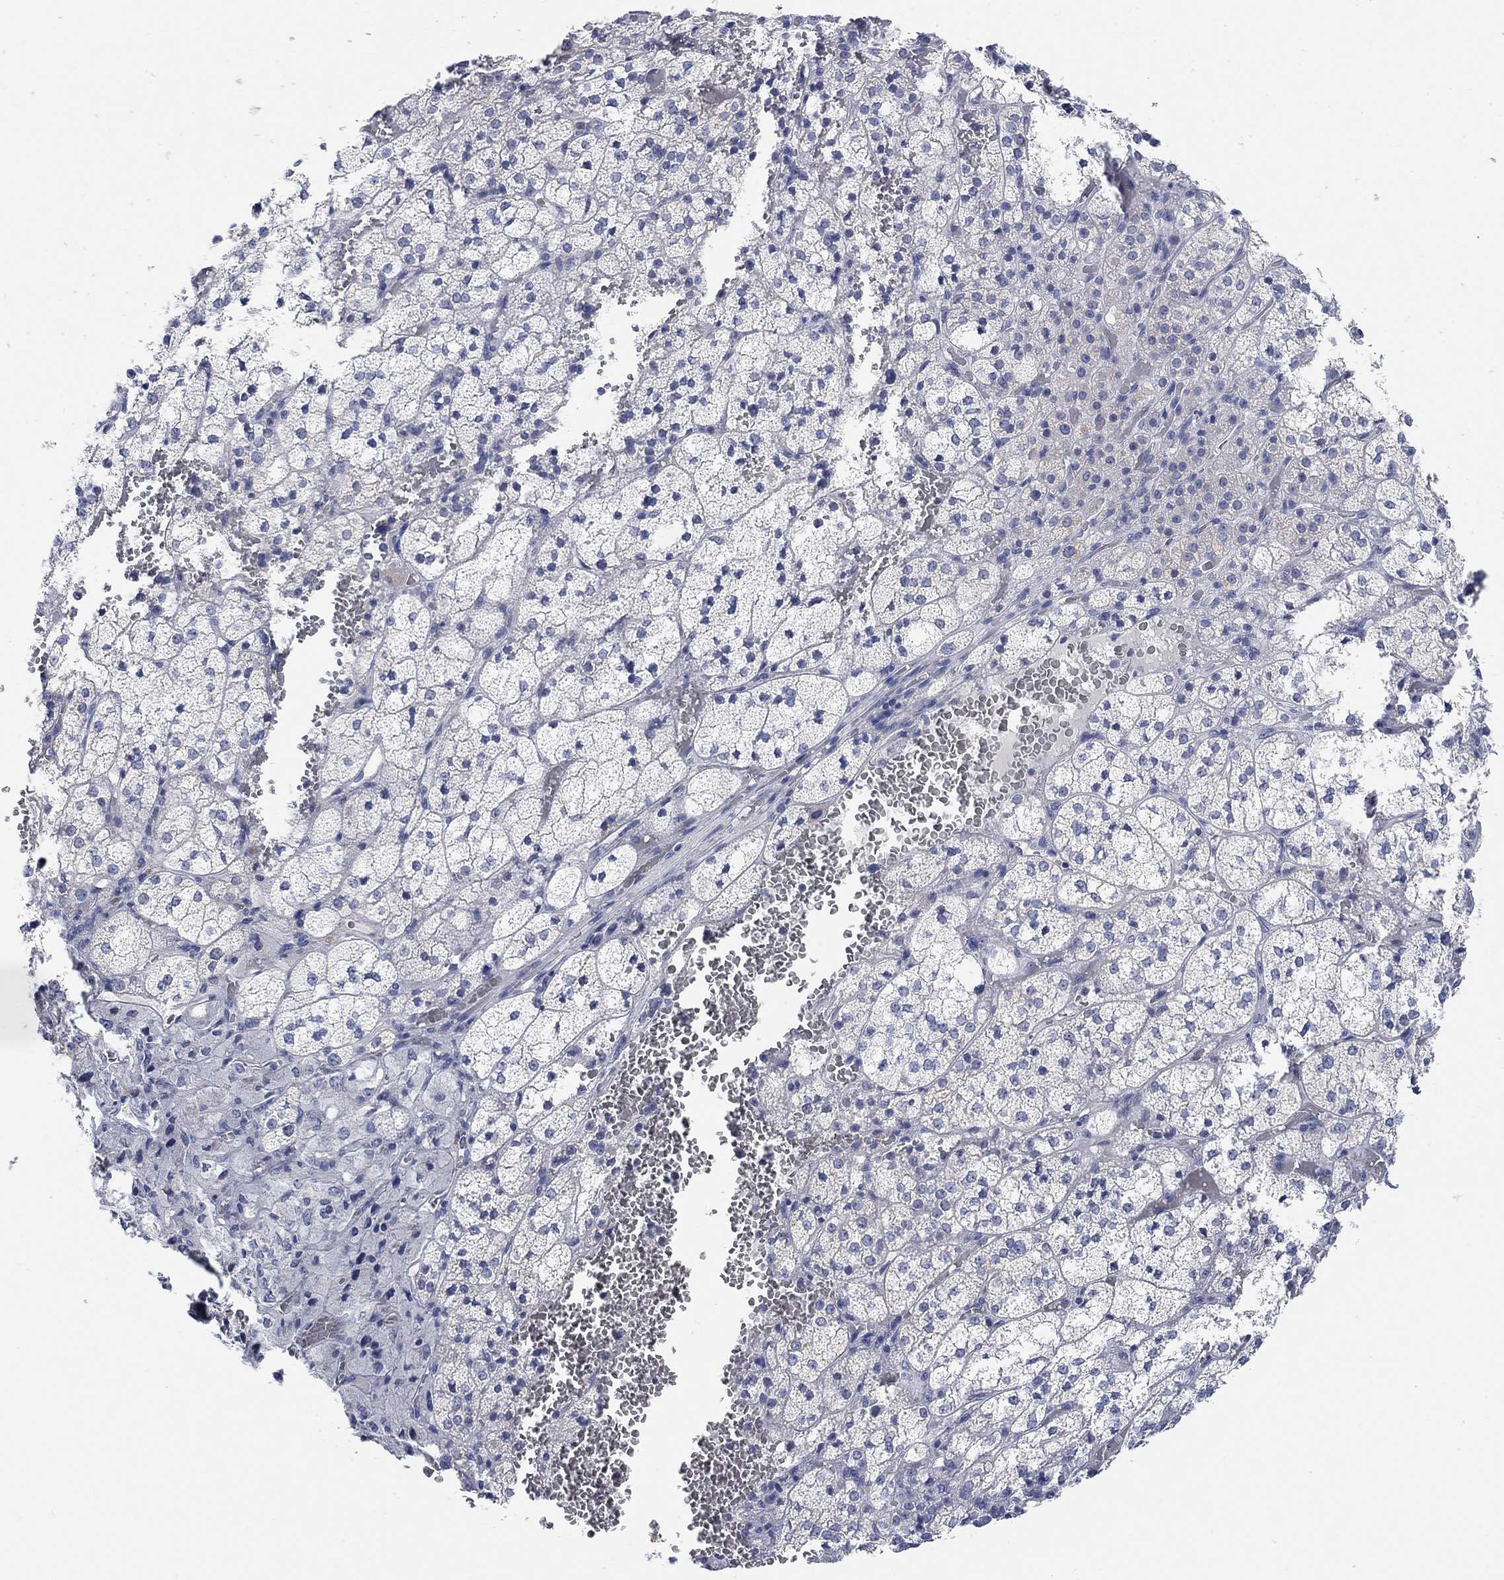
{"staining": {"intensity": "weak", "quantity": "<25%", "location": "cytoplasmic/membranous"}, "tissue": "adrenal gland", "cell_type": "Glandular cells", "image_type": "normal", "snomed": [{"axis": "morphology", "description": "Normal tissue, NOS"}, {"axis": "topography", "description": "Adrenal gland"}], "caption": "Micrograph shows no significant protein expression in glandular cells of normal adrenal gland.", "gene": "ATP6V1E2", "patient": {"sex": "female", "age": 60}}